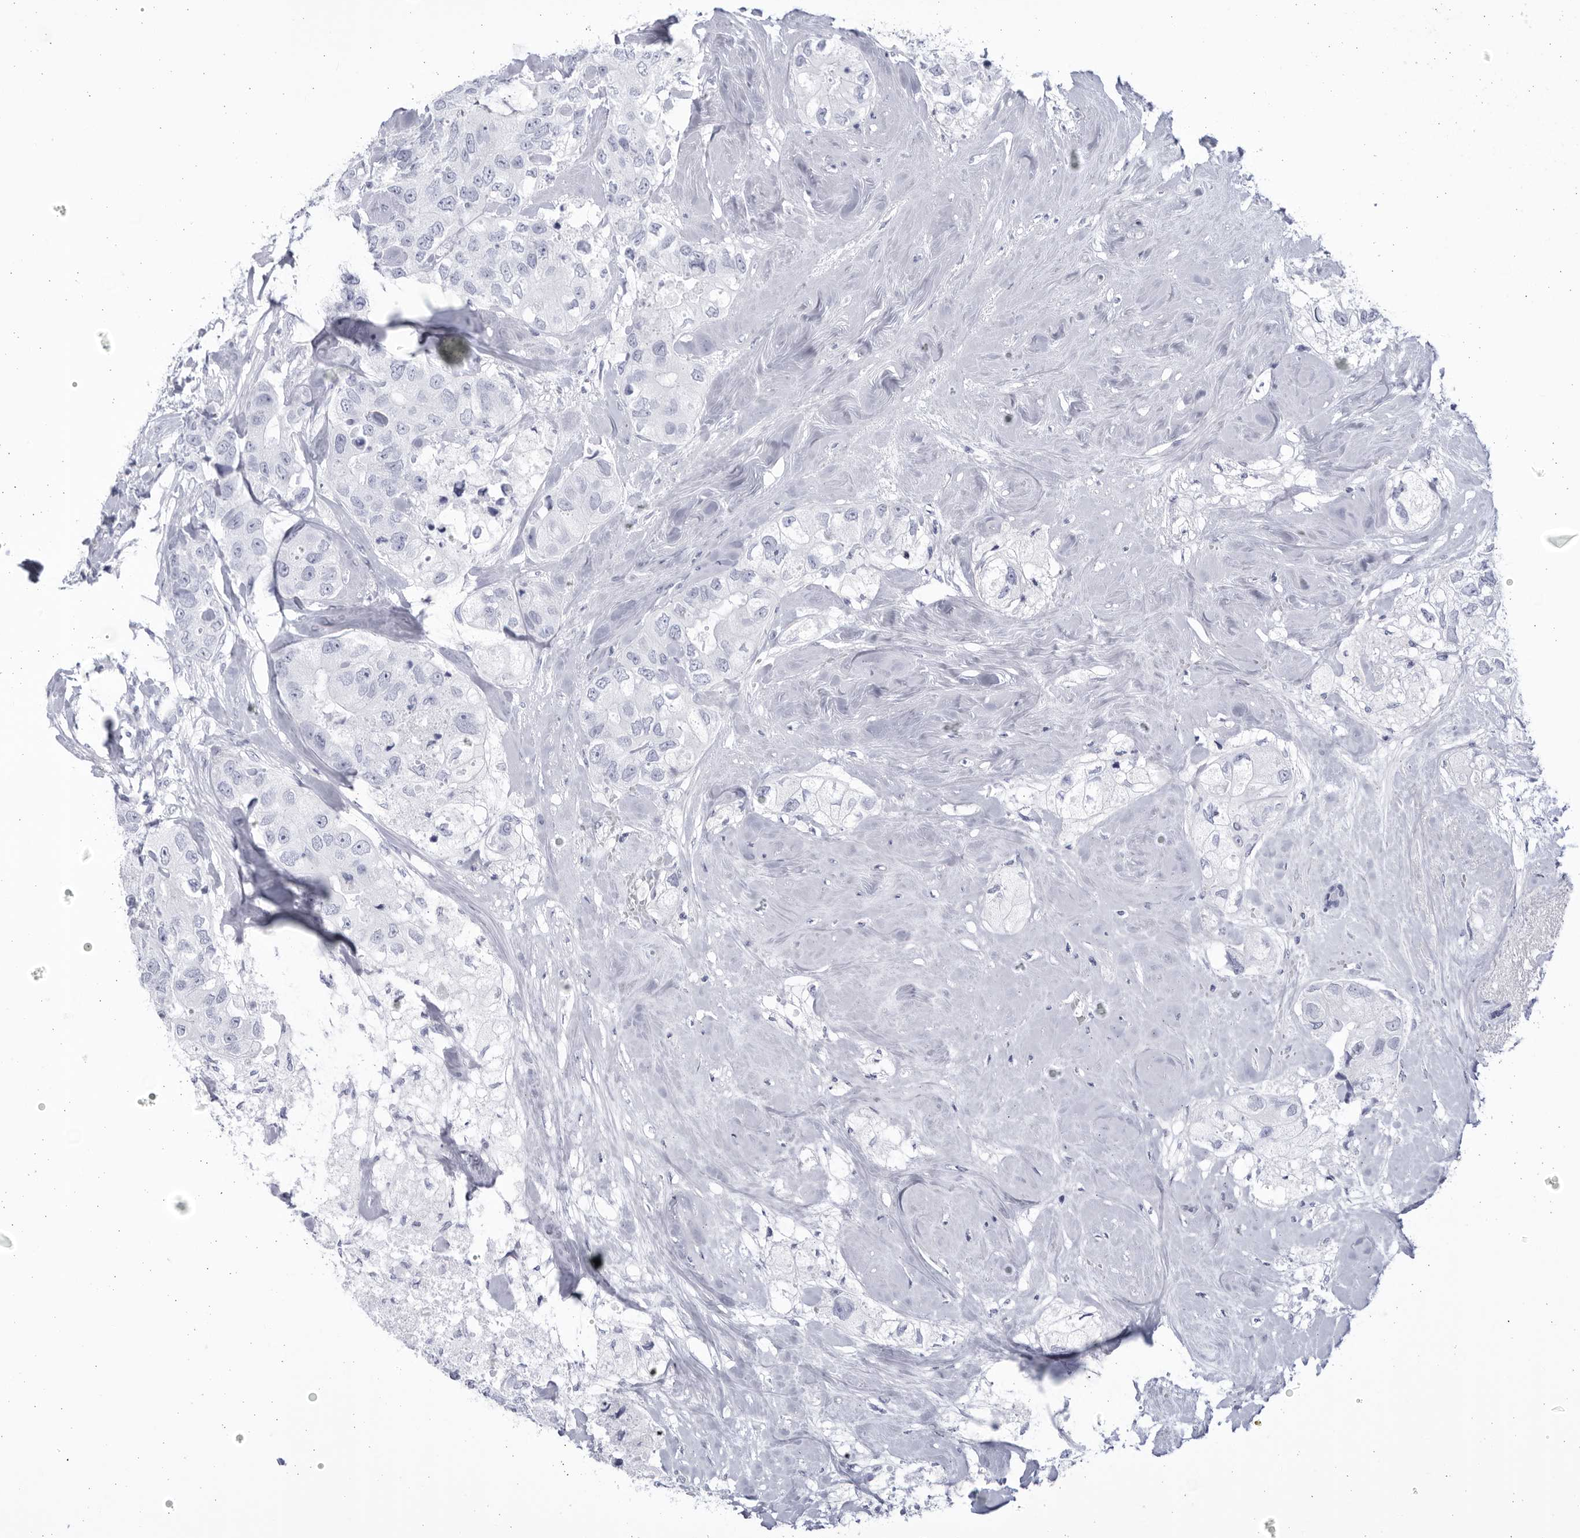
{"staining": {"intensity": "negative", "quantity": "none", "location": "none"}, "tissue": "breast cancer", "cell_type": "Tumor cells", "image_type": "cancer", "snomed": [{"axis": "morphology", "description": "Duct carcinoma"}, {"axis": "topography", "description": "Breast"}], "caption": "DAB immunohistochemical staining of human breast cancer (invasive ductal carcinoma) exhibits no significant staining in tumor cells. (Stains: DAB immunohistochemistry with hematoxylin counter stain, Microscopy: brightfield microscopy at high magnification).", "gene": "CCDC181", "patient": {"sex": "female", "age": 62}}